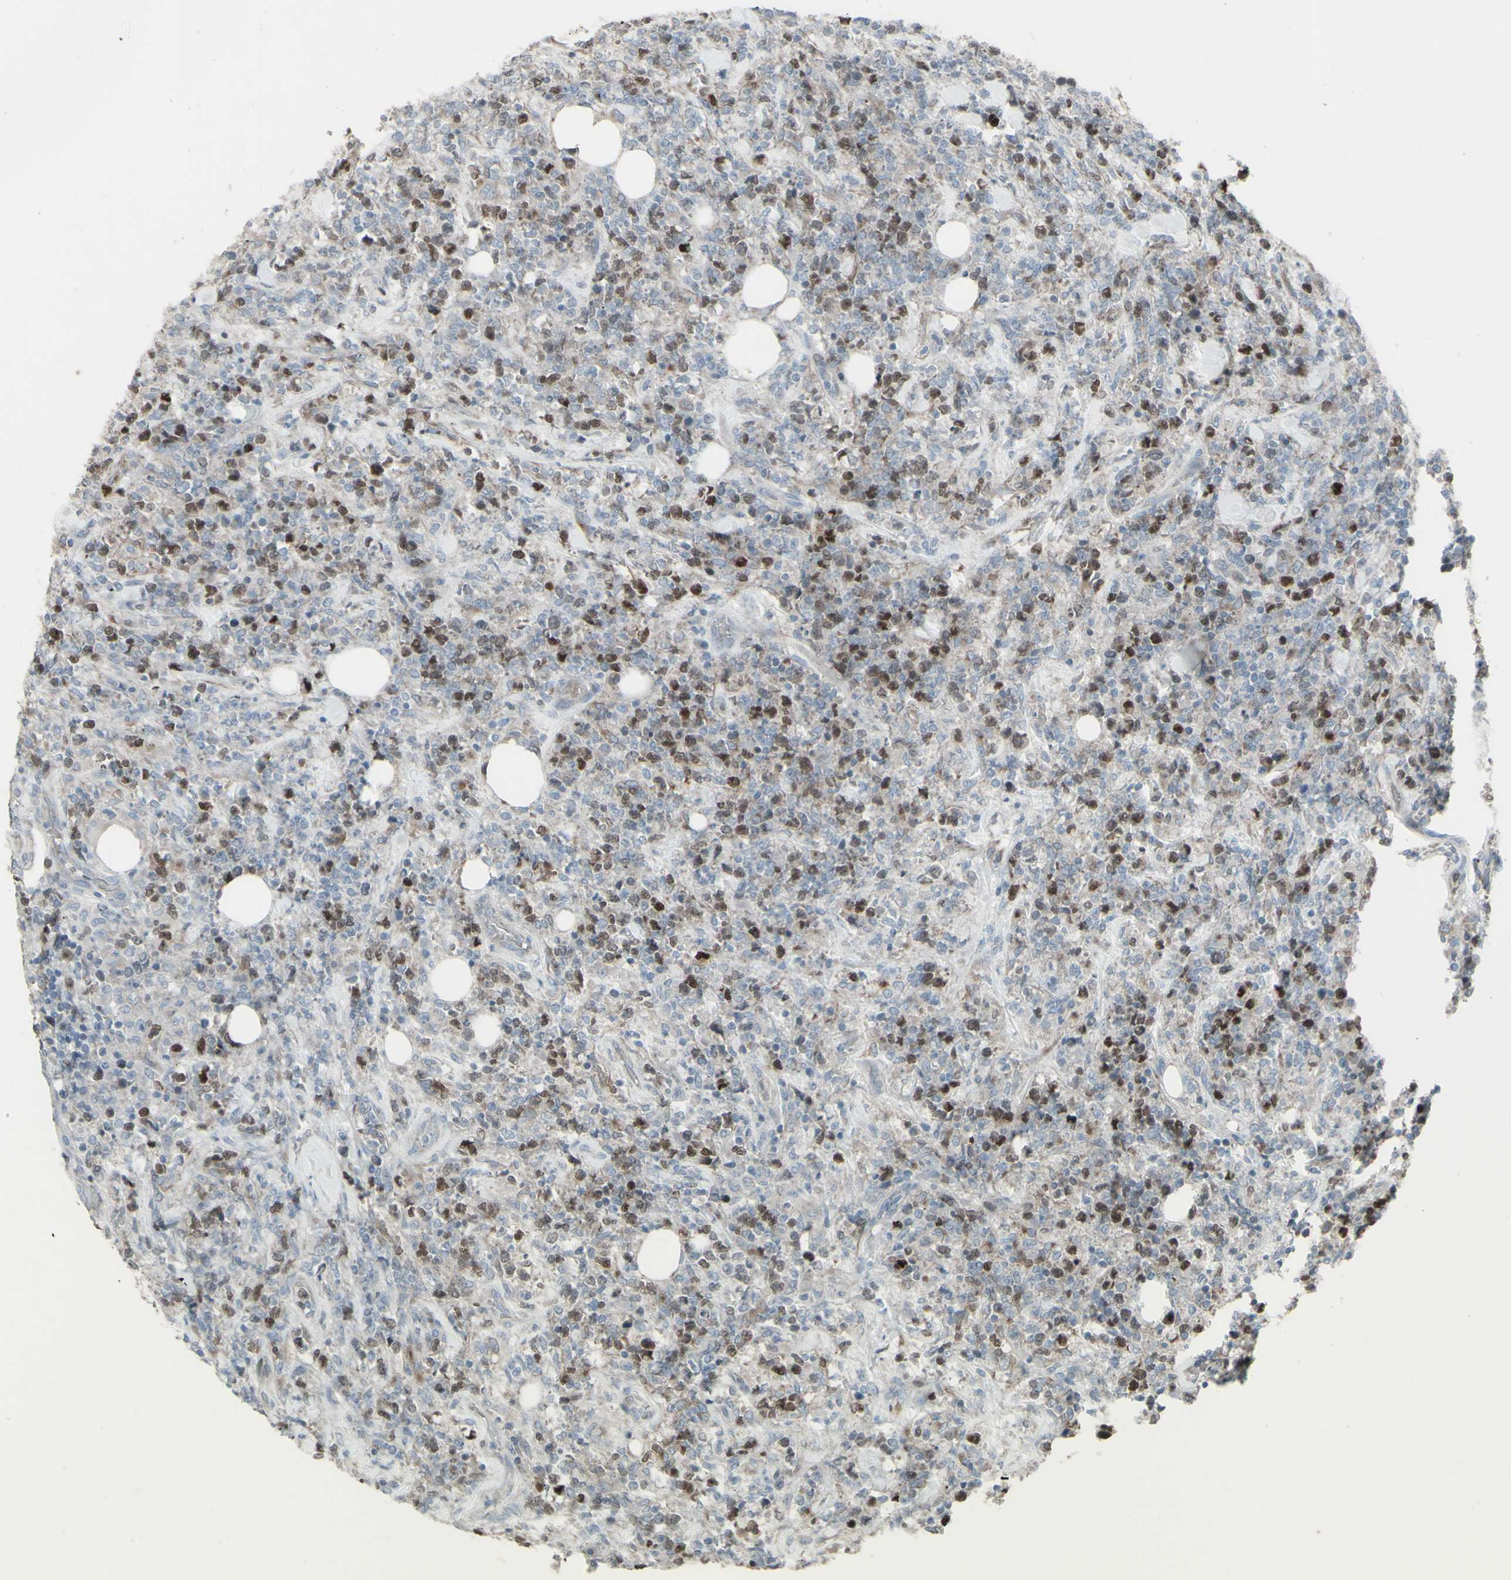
{"staining": {"intensity": "moderate", "quantity": "<25%", "location": "nuclear"}, "tissue": "lymphoma", "cell_type": "Tumor cells", "image_type": "cancer", "snomed": [{"axis": "morphology", "description": "Malignant lymphoma, non-Hodgkin's type, High grade"}, {"axis": "topography", "description": "Soft tissue"}], "caption": "A low amount of moderate nuclear positivity is appreciated in approximately <25% of tumor cells in lymphoma tissue.", "gene": "GMNN", "patient": {"sex": "male", "age": 18}}